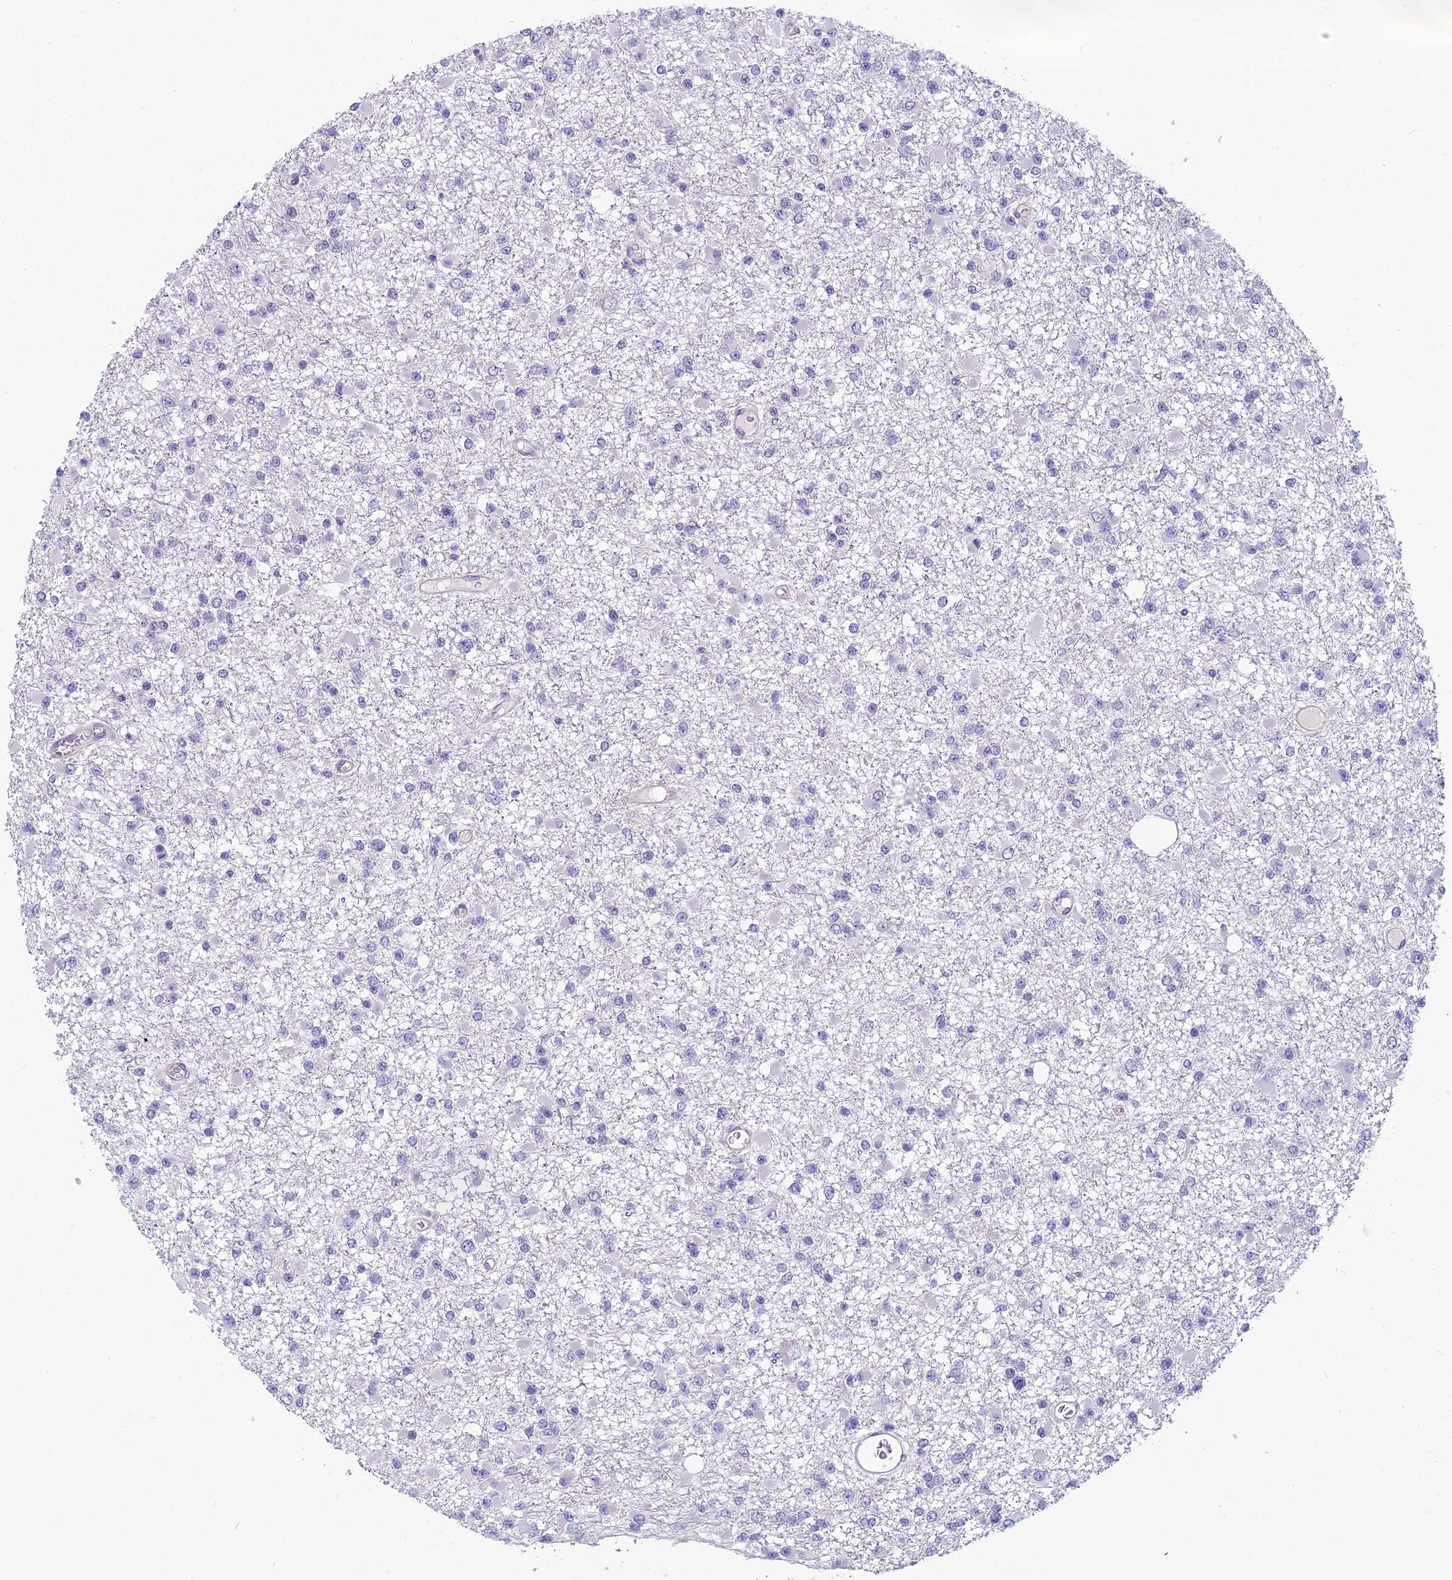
{"staining": {"intensity": "negative", "quantity": "none", "location": "none"}, "tissue": "glioma", "cell_type": "Tumor cells", "image_type": "cancer", "snomed": [{"axis": "morphology", "description": "Glioma, malignant, Low grade"}, {"axis": "topography", "description": "Brain"}], "caption": "High power microscopy micrograph of an immunohistochemistry (IHC) histopathology image of malignant low-grade glioma, revealing no significant expression in tumor cells.", "gene": "RBM41", "patient": {"sex": "female", "age": 22}}